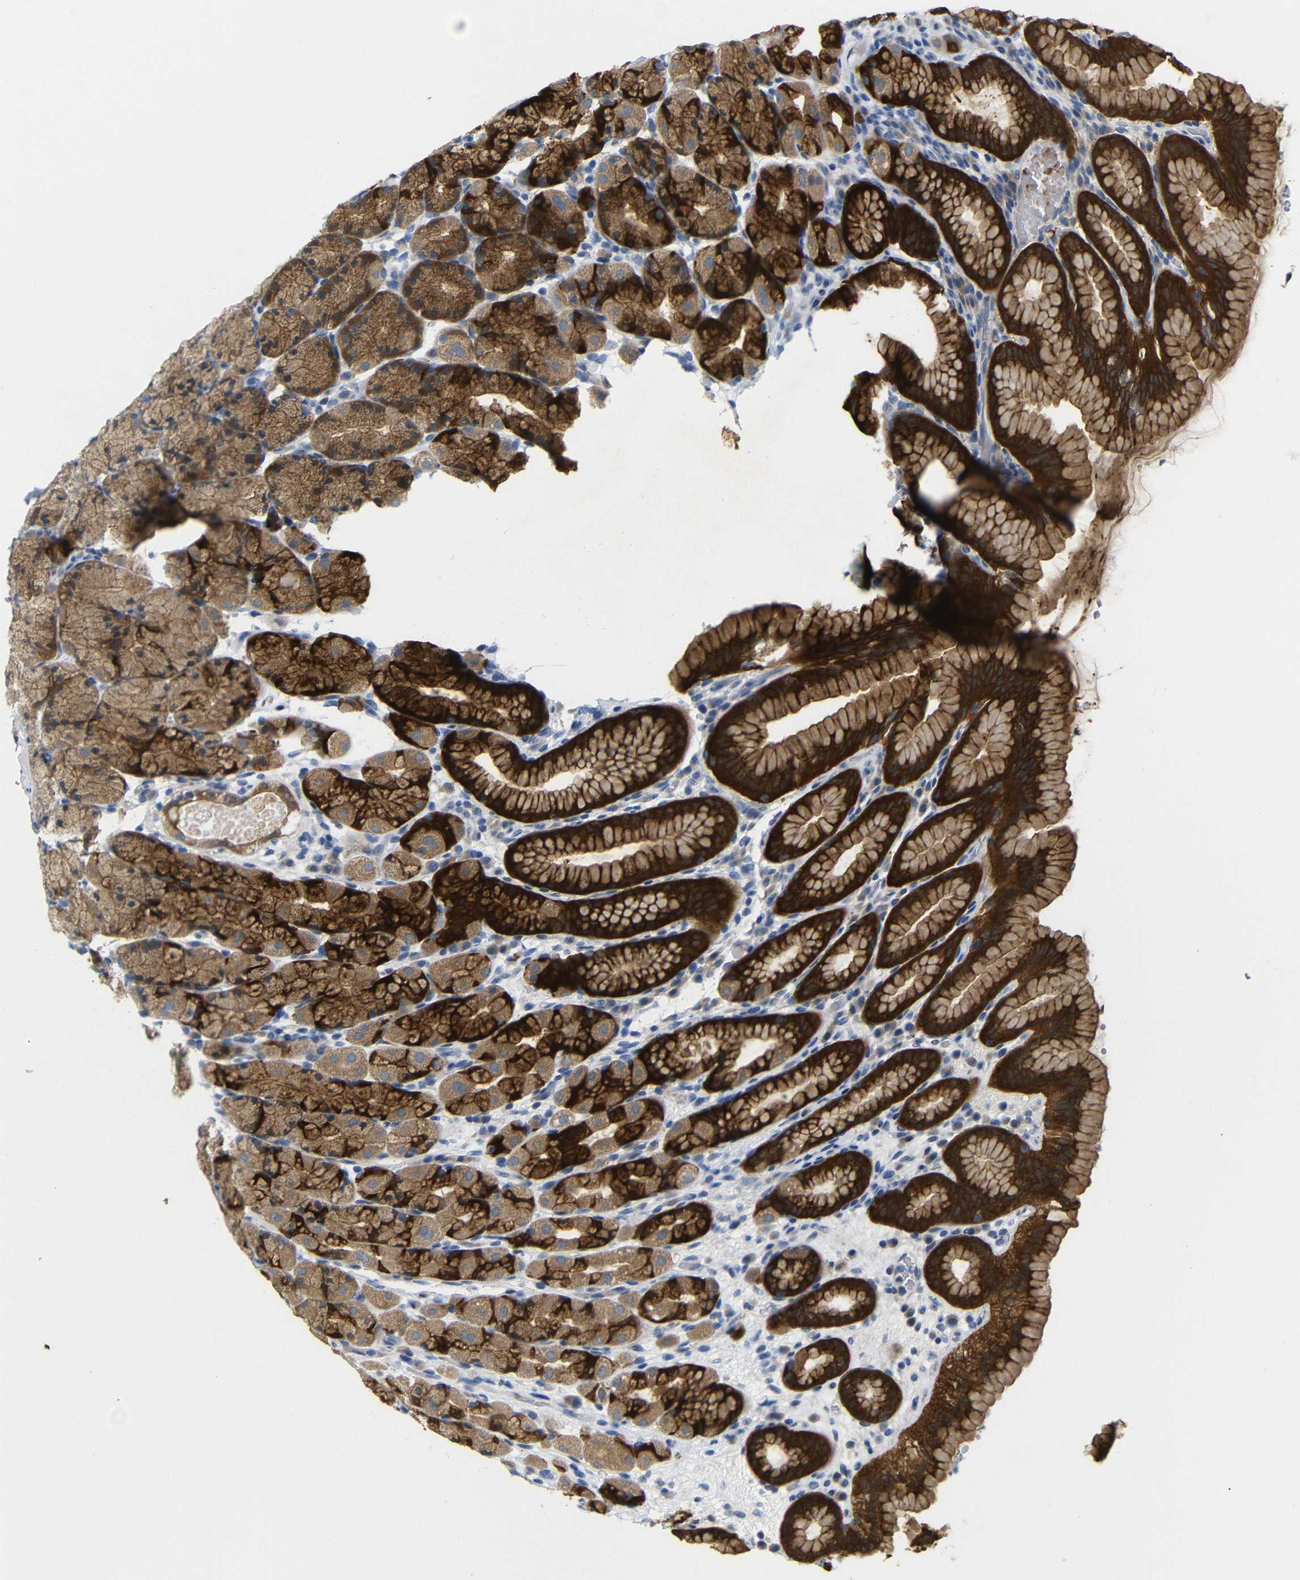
{"staining": {"intensity": "strong", "quantity": ">75%", "location": "cytoplasmic/membranous"}, "tissue": "stomach", "cell_type": "Glandular cells", "image_type": "normal", "snomed": [{"axis": "morphology", "description": "Normal tissue, NOS"}, {"axis": "topography", "description": "Stomach, upper"}], "caption": "Human stomach stained for a protein (brown) reveals strong cytoplasmic/membranous positive staining in approximately >75% of glandular cells.", "gene": "TBC1D32", "patient": {"sex": "male", "age": 68}}